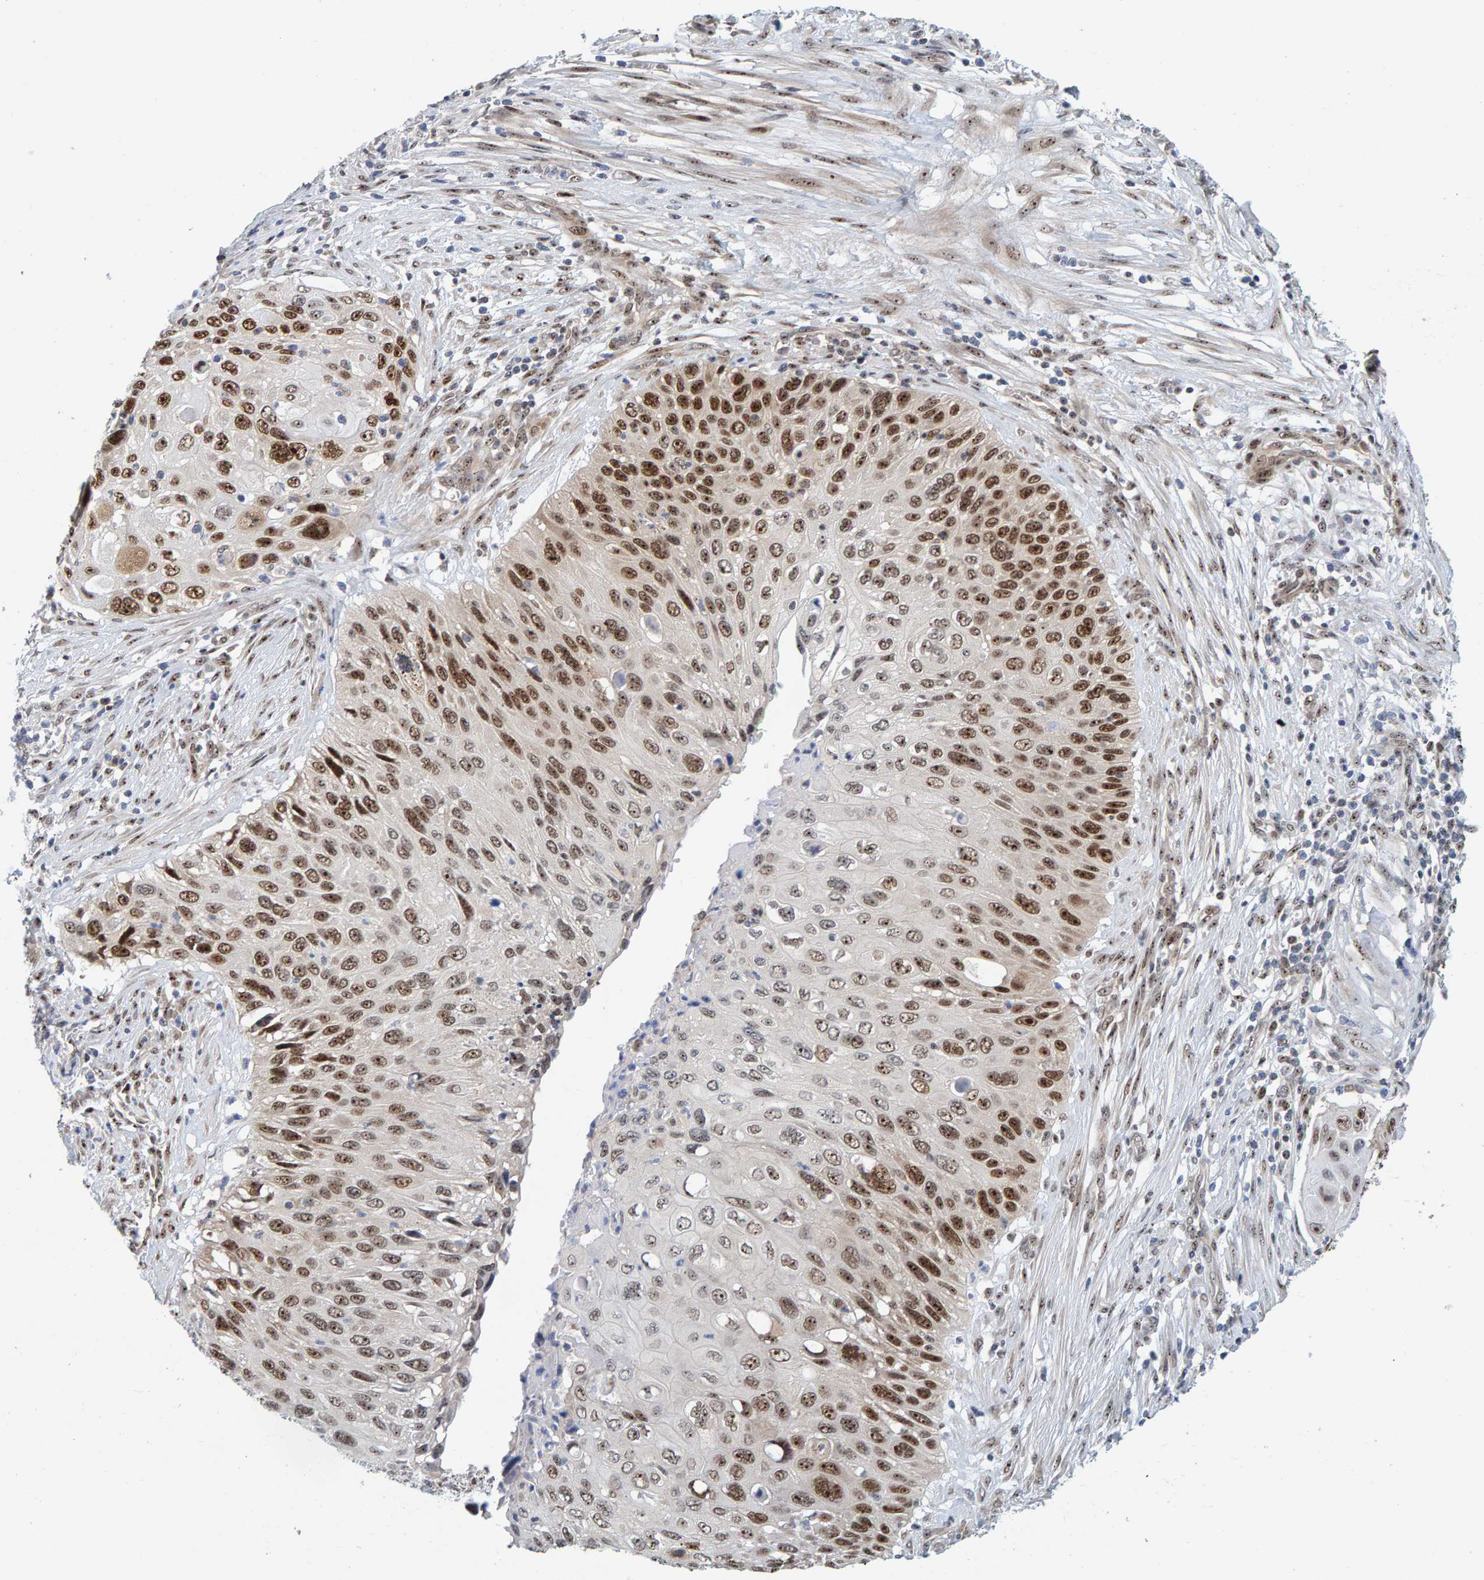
{"staining": {"intensity": "moderate", "quantity": ">75%", "location": "nuclear"}, "tissue": "cervical cancer", "cell_type": "Tumor cells", "image_type": "cancer", "snomed": [{"axis": "morphology", "description": "Squamous cell carcinoma, NOS"}, {"axis": "topography", "description": "Cervix"}], "caption": "Immunohistochemical staining of human cervical cancer shows medium levels of moderate nuclear protein positivity in approximately >75% of tumor cells. (brown staining indicates protein expression, while blue staining denotes nuclei).", "gene": "POLR1E", "patient": {"sex": "female", "age": 70}}